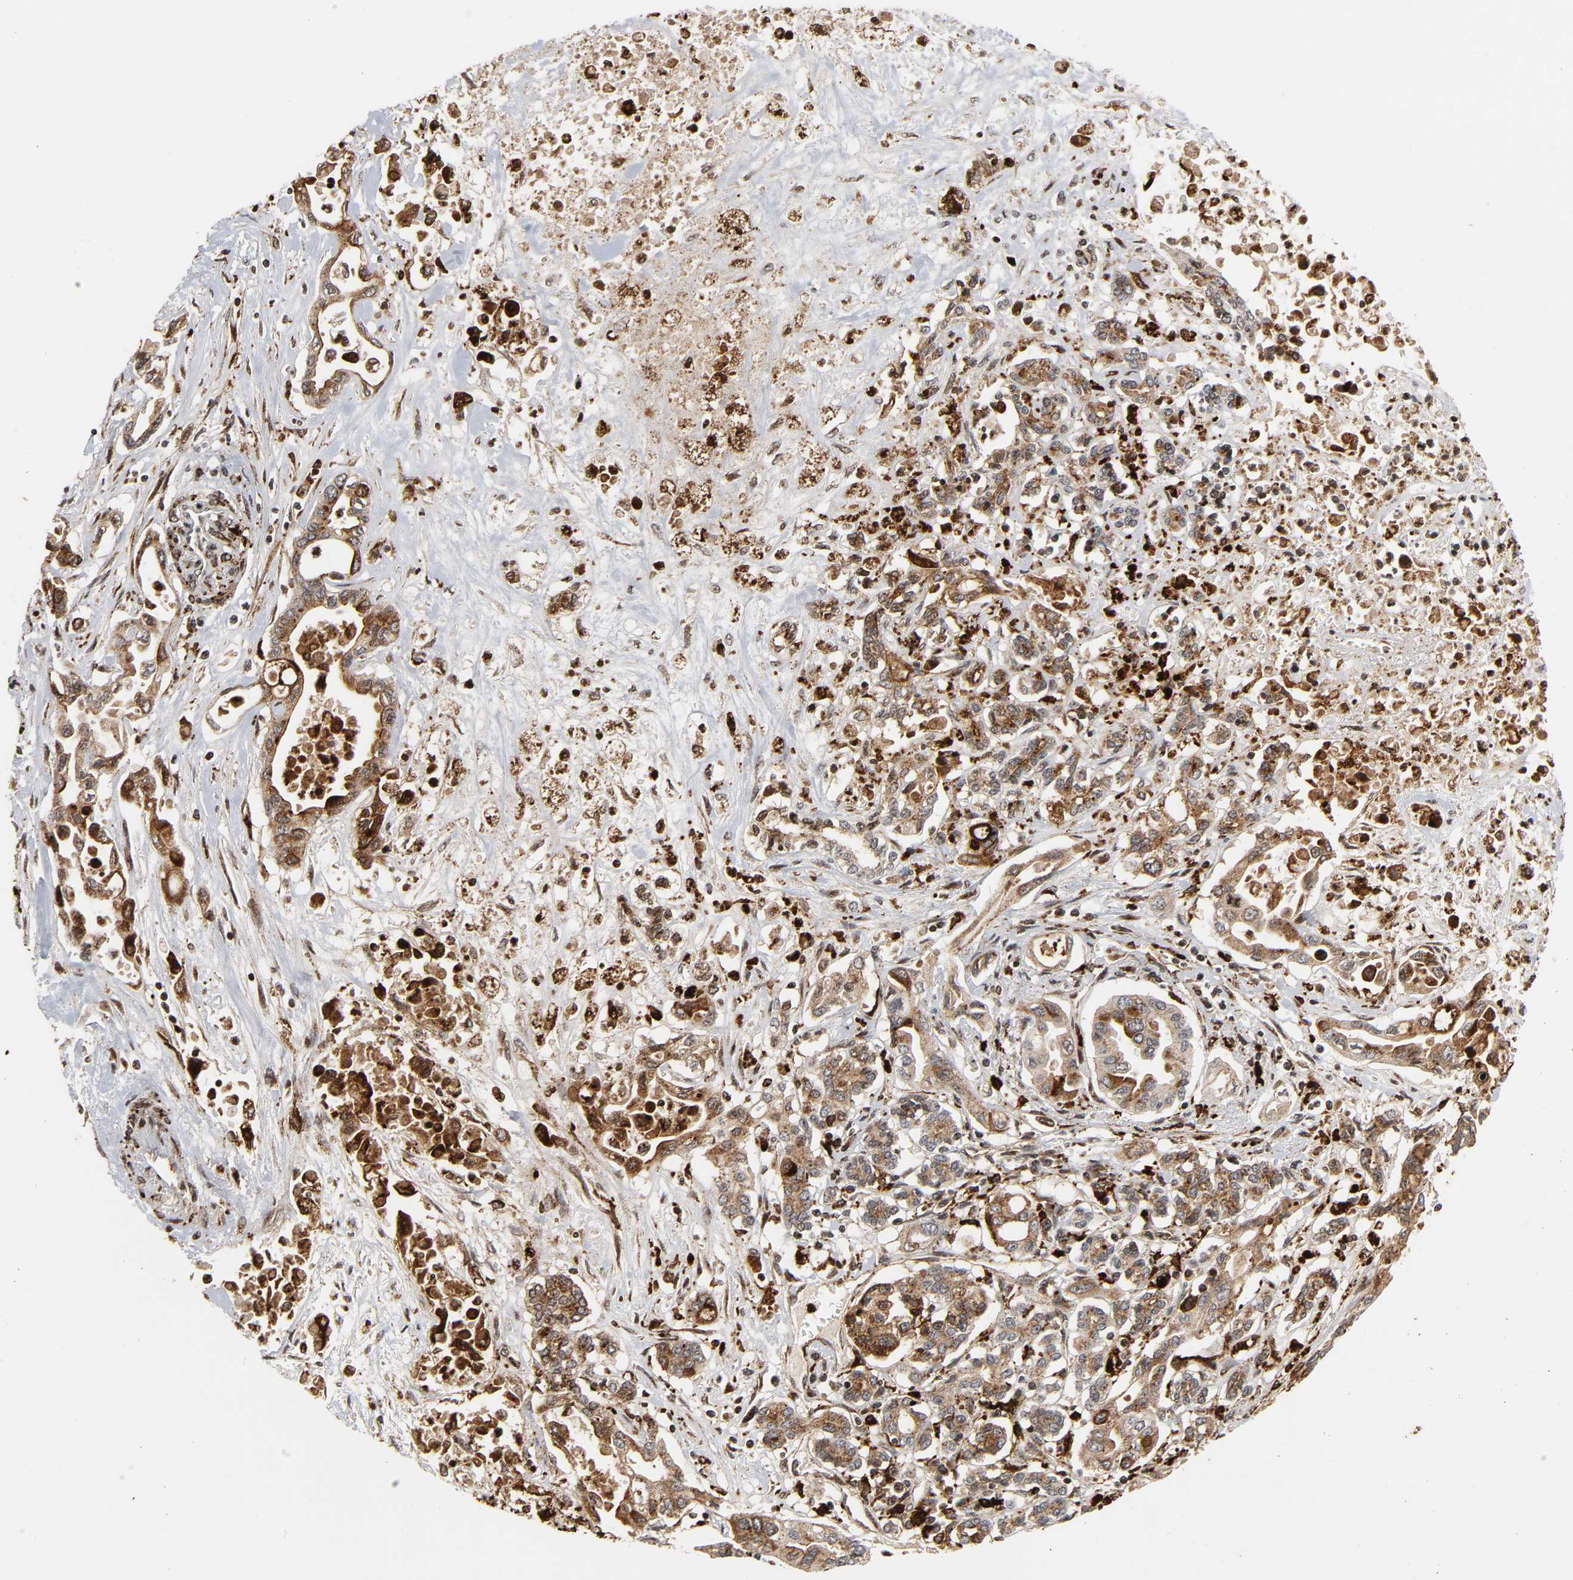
{"staining": {"intensity": "moderate", "quantity": ">75%", "location": "cytoplasmic/membranous"}, "tissue": "pancreatic cancer", "cell_type": "Tumor cells", "image_type": "cancer", "snomed": [{"axis": "morphology", "description": "Adenocarcinoma, NOS"}, {"axis": "topography", "description": "Pancreas"}], "caption": "Pancreatic cancer (adenocarcinoma) tissue reveals moderate cytoplasmic/membranous staining in about >75% of tumor cells", "gene": "PSAP", "patient": {"sex": "female", "age": 57}}